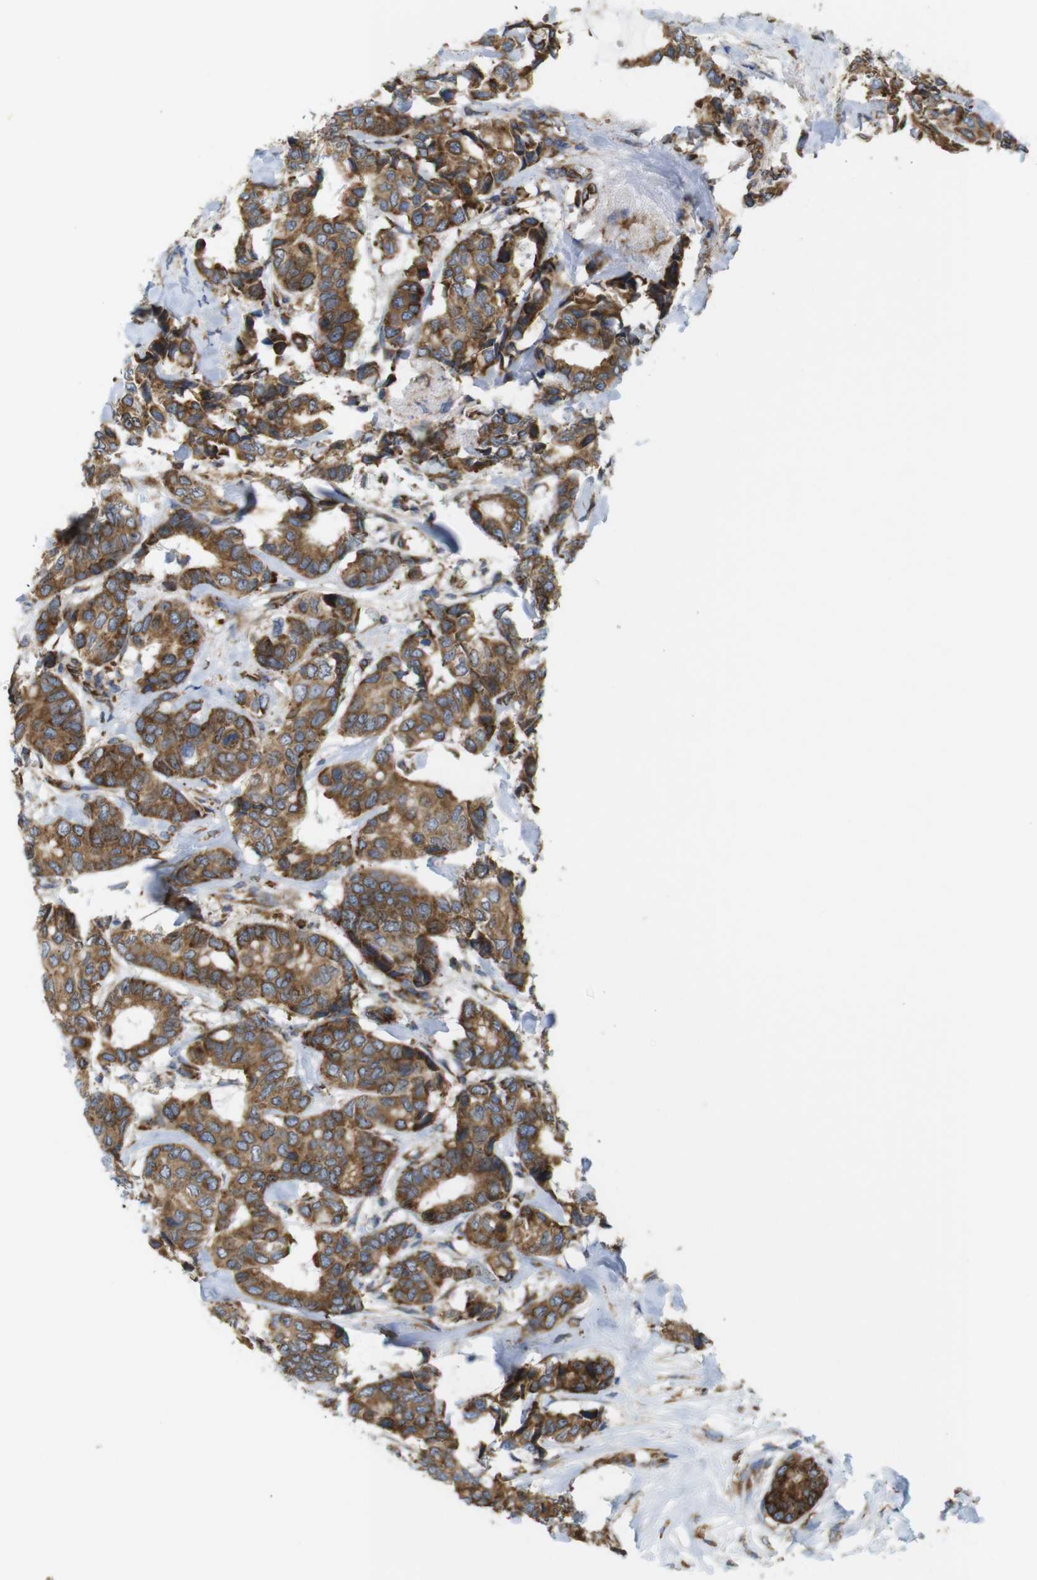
{"staining": {"intensity": "strong", "quantity": ">75%", "location": "cytoplasmic/membranous"}, "tissue": "breast cancer", "cell_type": "Tumor cells", "image_type": "cancer", "snomed": [{"axis": "morphology", "description": "Duct carcinoma"}, {"axis": "topography", "description": "Breast"}], "caption": "Immunohistochemical staining of human breast cancer displays high levels of strong cytoplasmic/membranous protein expression in approximately >75% of tumor cells.", "gene": "PCNX2", "patient": {"sex": "female", "age": 87}}